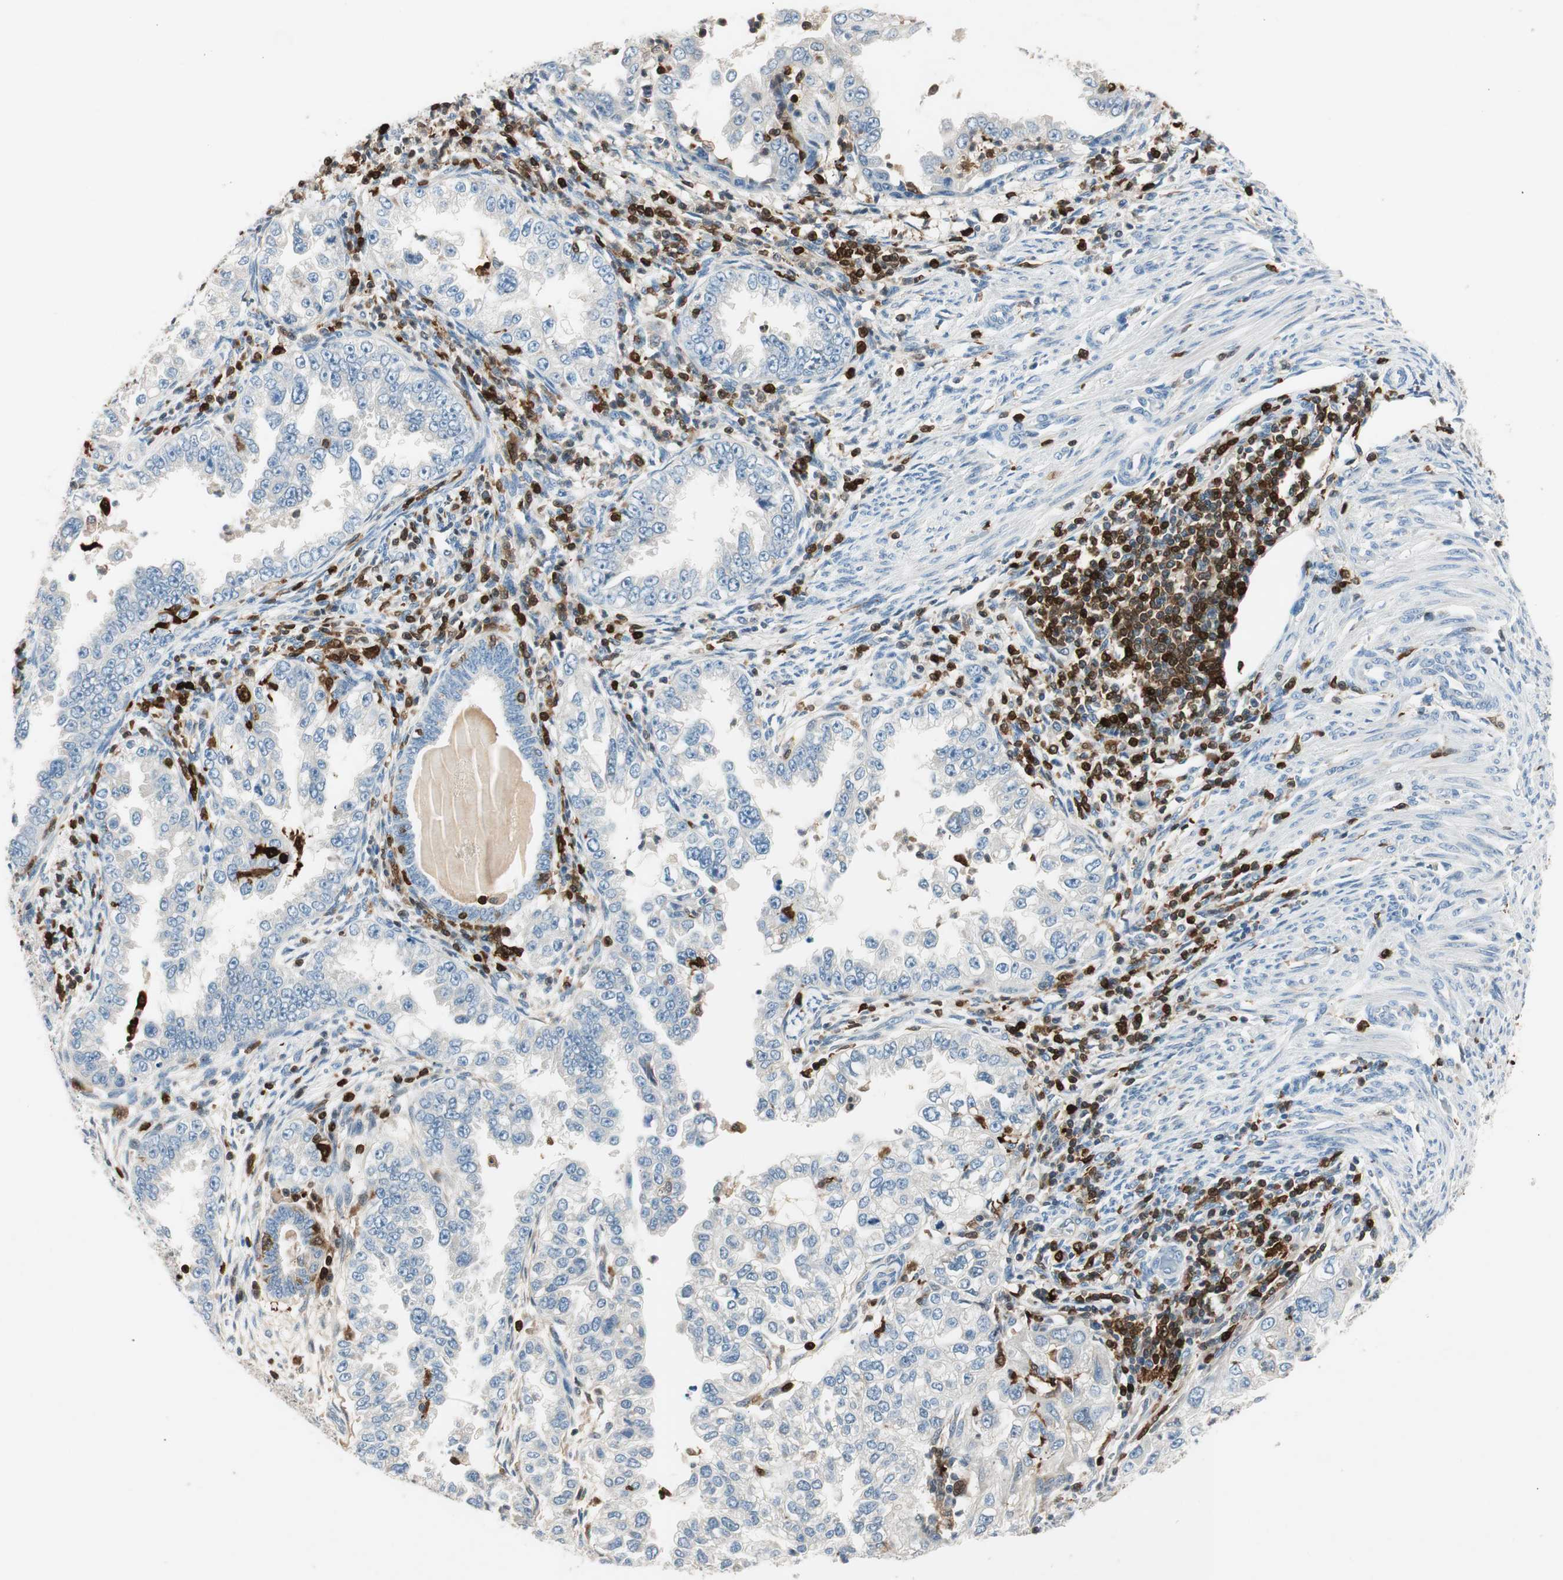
{"staining": {"intensity": "negative", "quantity": "none", "location": "none"}, "tissue": "endometrial cancer", "cell_type": "Tumor cells", "image_type": "cancer", "snomed": [{"axis": "morphology", "description": "Adenocarcinoma, NOS"}, {"axis": "topography", "description": "Endometrium"}], "caption": "A micrograph of human endometrial cancer (adenocarcinoma) is negative for staining in tumor cells.", "gene": "COTL1", "patient": {"sex": "female", "age": 85}}